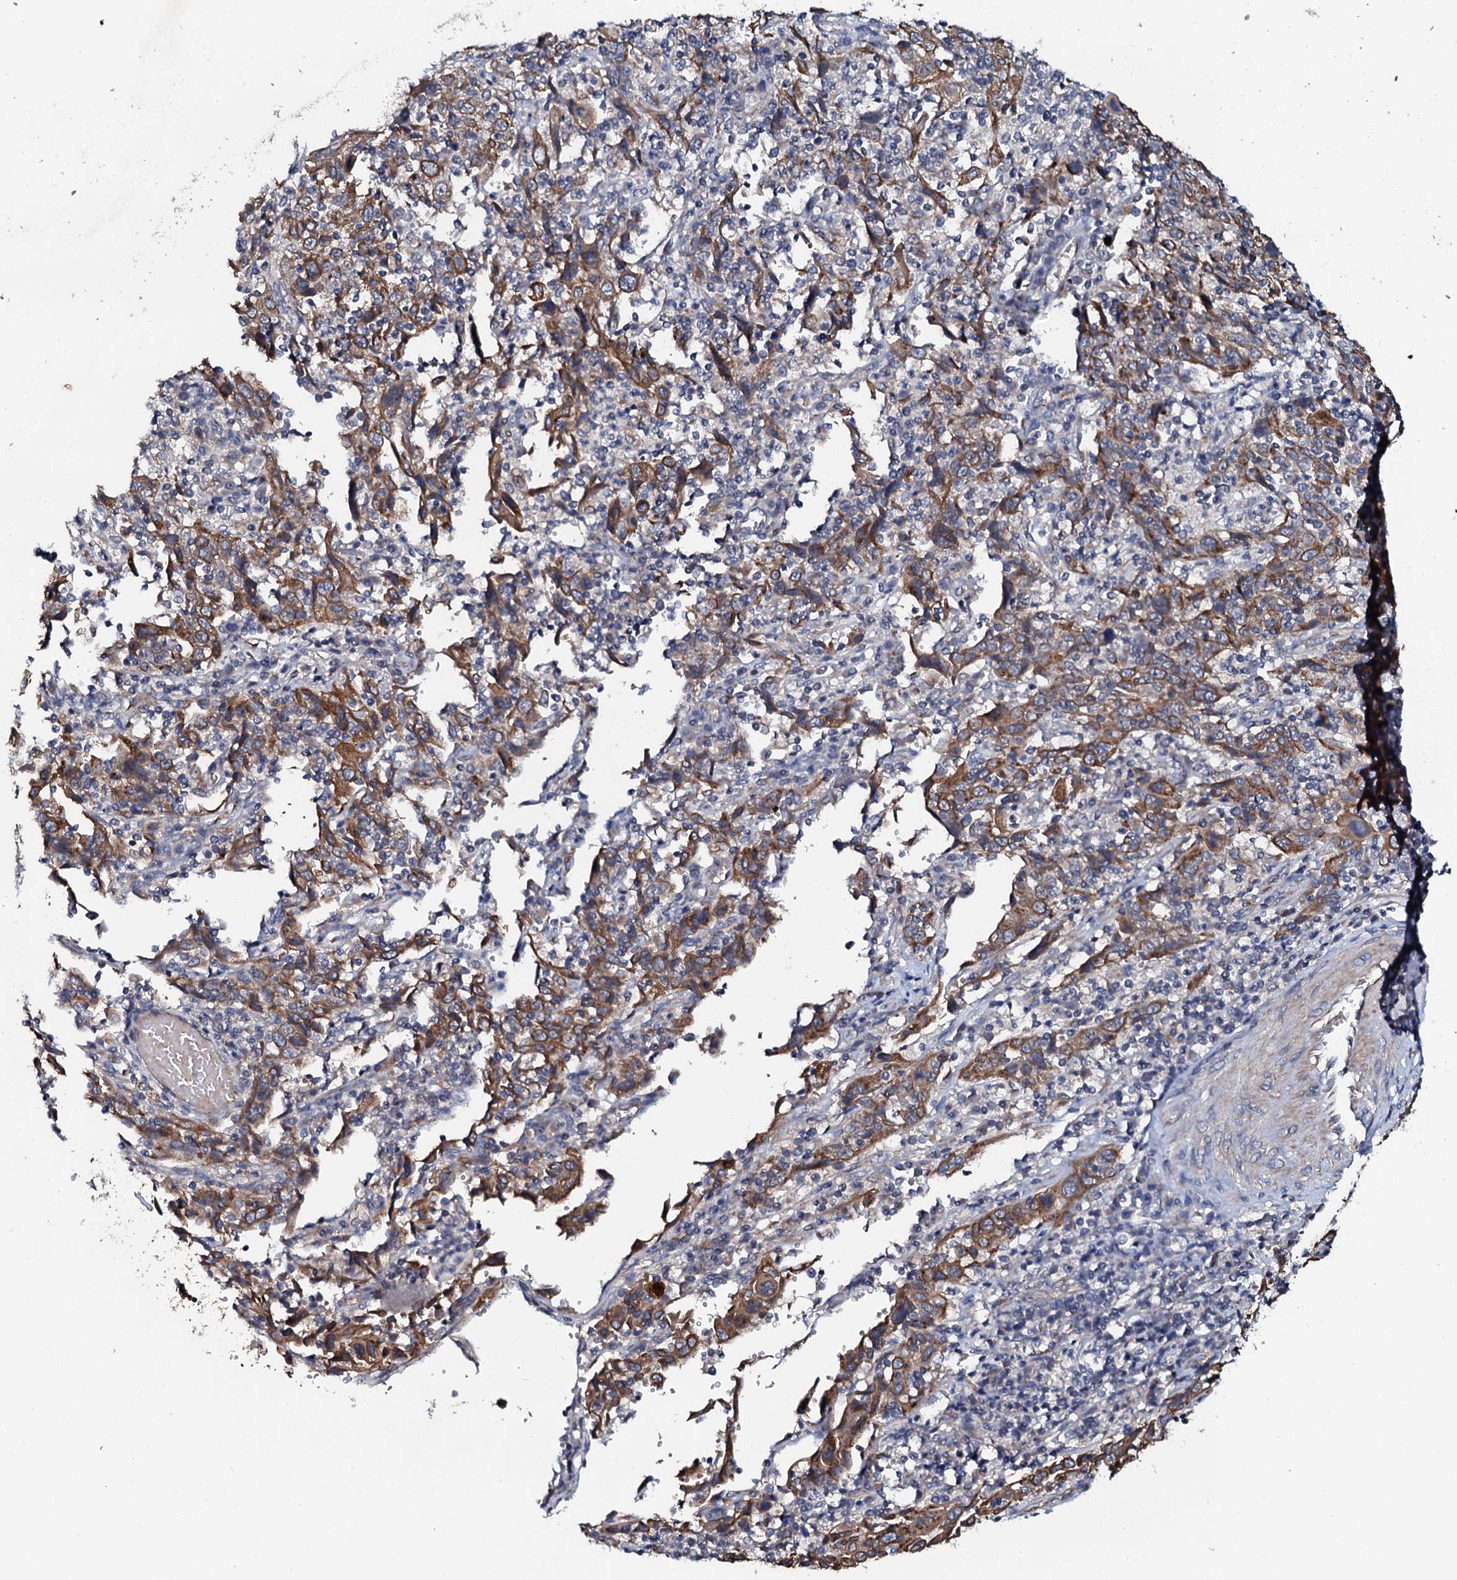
{"staining": {"intensity": "moderate", "quantity": ">75%", "location": "cytoplasmic/membranous"}, "tissue": "cervical cancer", "cell_type": "Tumor cells", "image_type": "cancer", "snomed": [{"axis": "morphology", "description": "Squamous cell carcinoma, NOS"}, {"axis": "topography", "description": "Cervix"}], "caption": "DAB (3,3'-diaminobenzidine) immunohistochemical staining of cervical cancer displays moderate cytoplasmic/membranous protein positivity in about >75% of tumor cells.", "gene": "GLCE", "patient": {"sex": "female", "age": 46}}